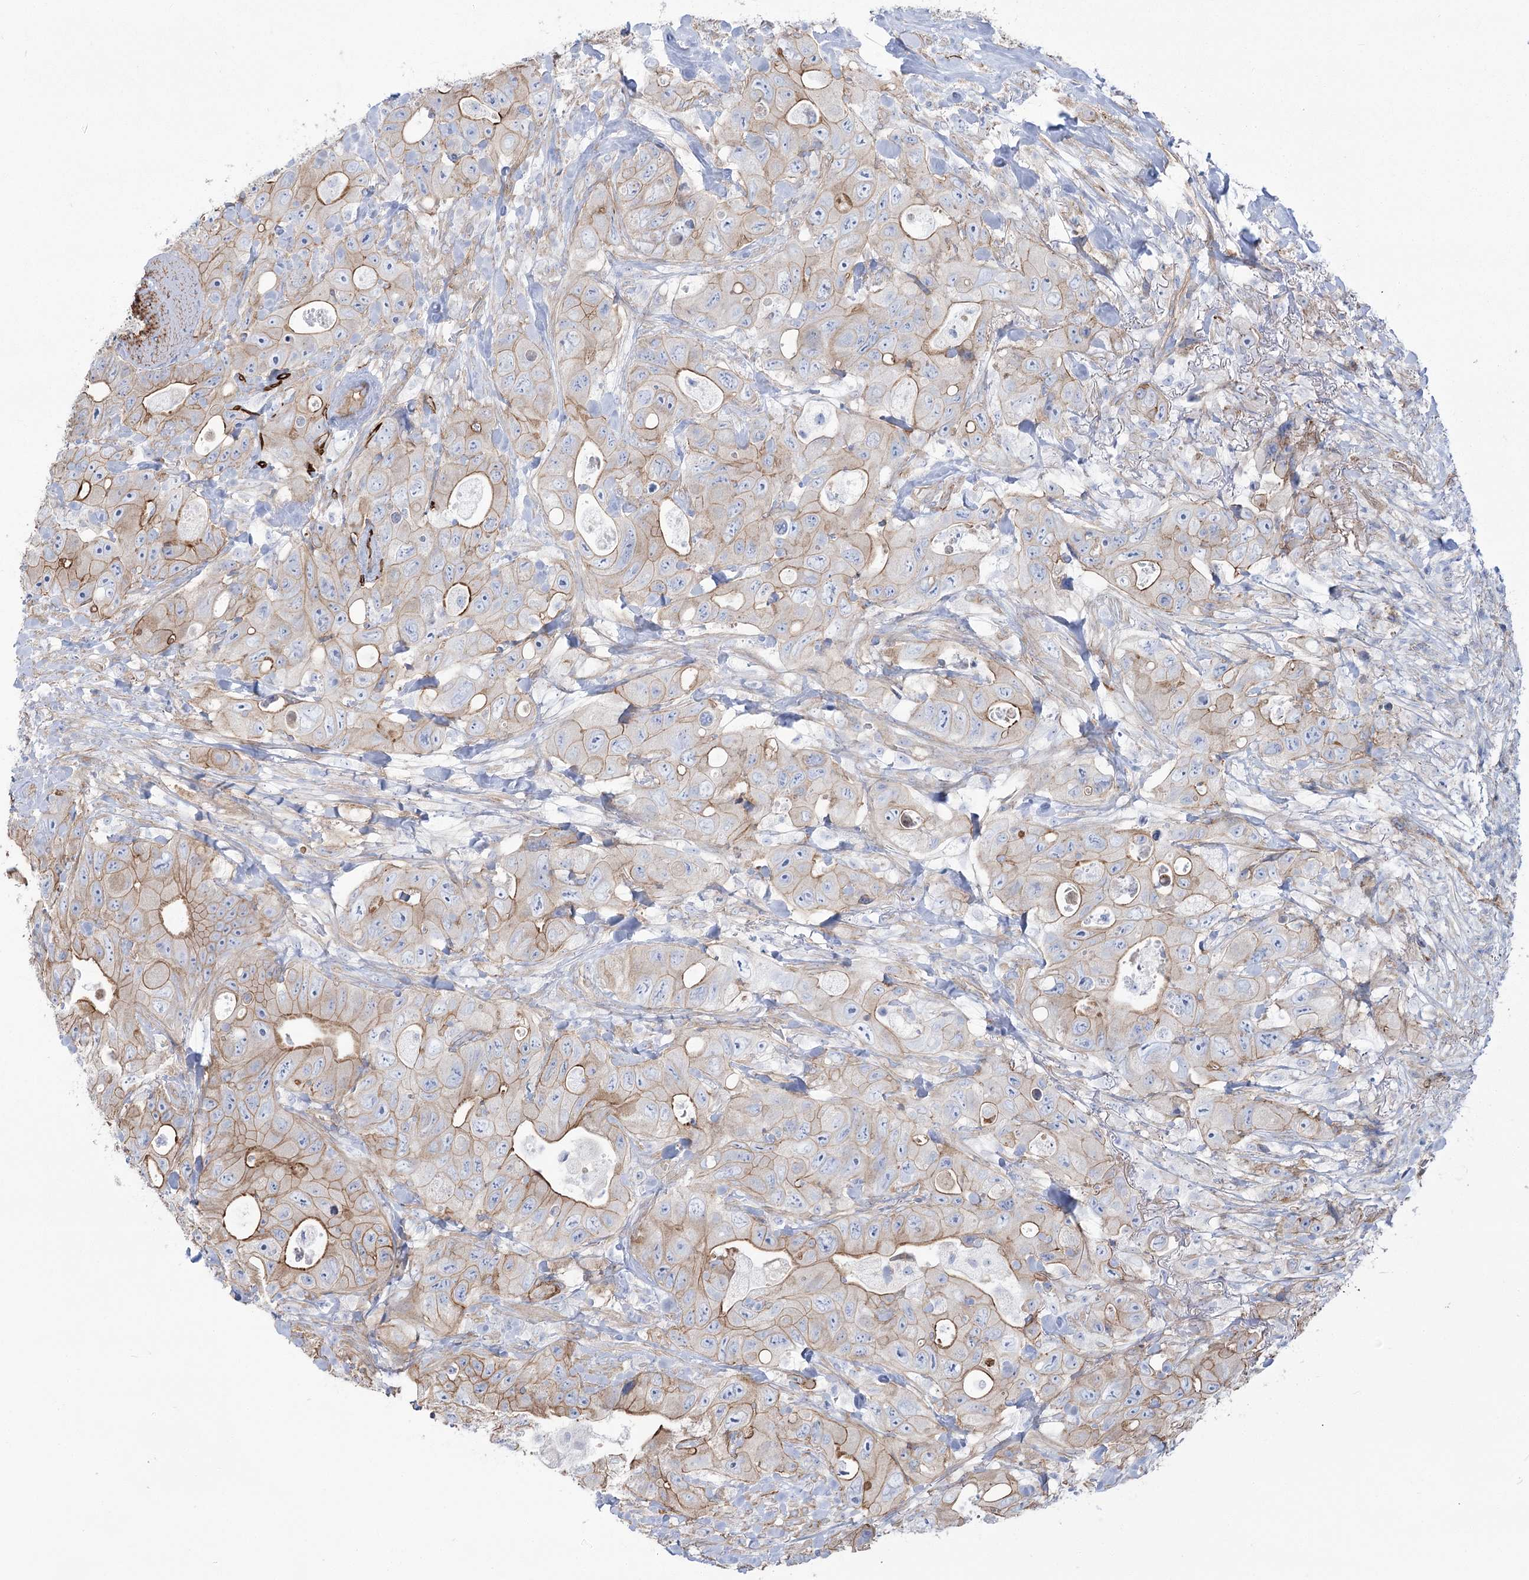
{"staining": {"intensity": "moderate", "quantity": "25%-75%", "location": "cytoplasmic/membranous"}, "tissue": "colorectal cancer", "cell_type": "Tumor cells", "image_type": "cancer", "snomed": [{"axis": "morphology", "description": "Adenocarcinoma, NOS"}, {"axis": "topography", "description": "Colon"}], "caption": "This image displays adenocarcinoma (colorectal) stained with IHC to label a protein in brown. The cytoplasmic/membranous of tumor cells show moderate positivity for the protein. Nuclei are counter-stained blue.", "gene": "PLEKHA5", "patient": {"sex": "female", "age": 46}}